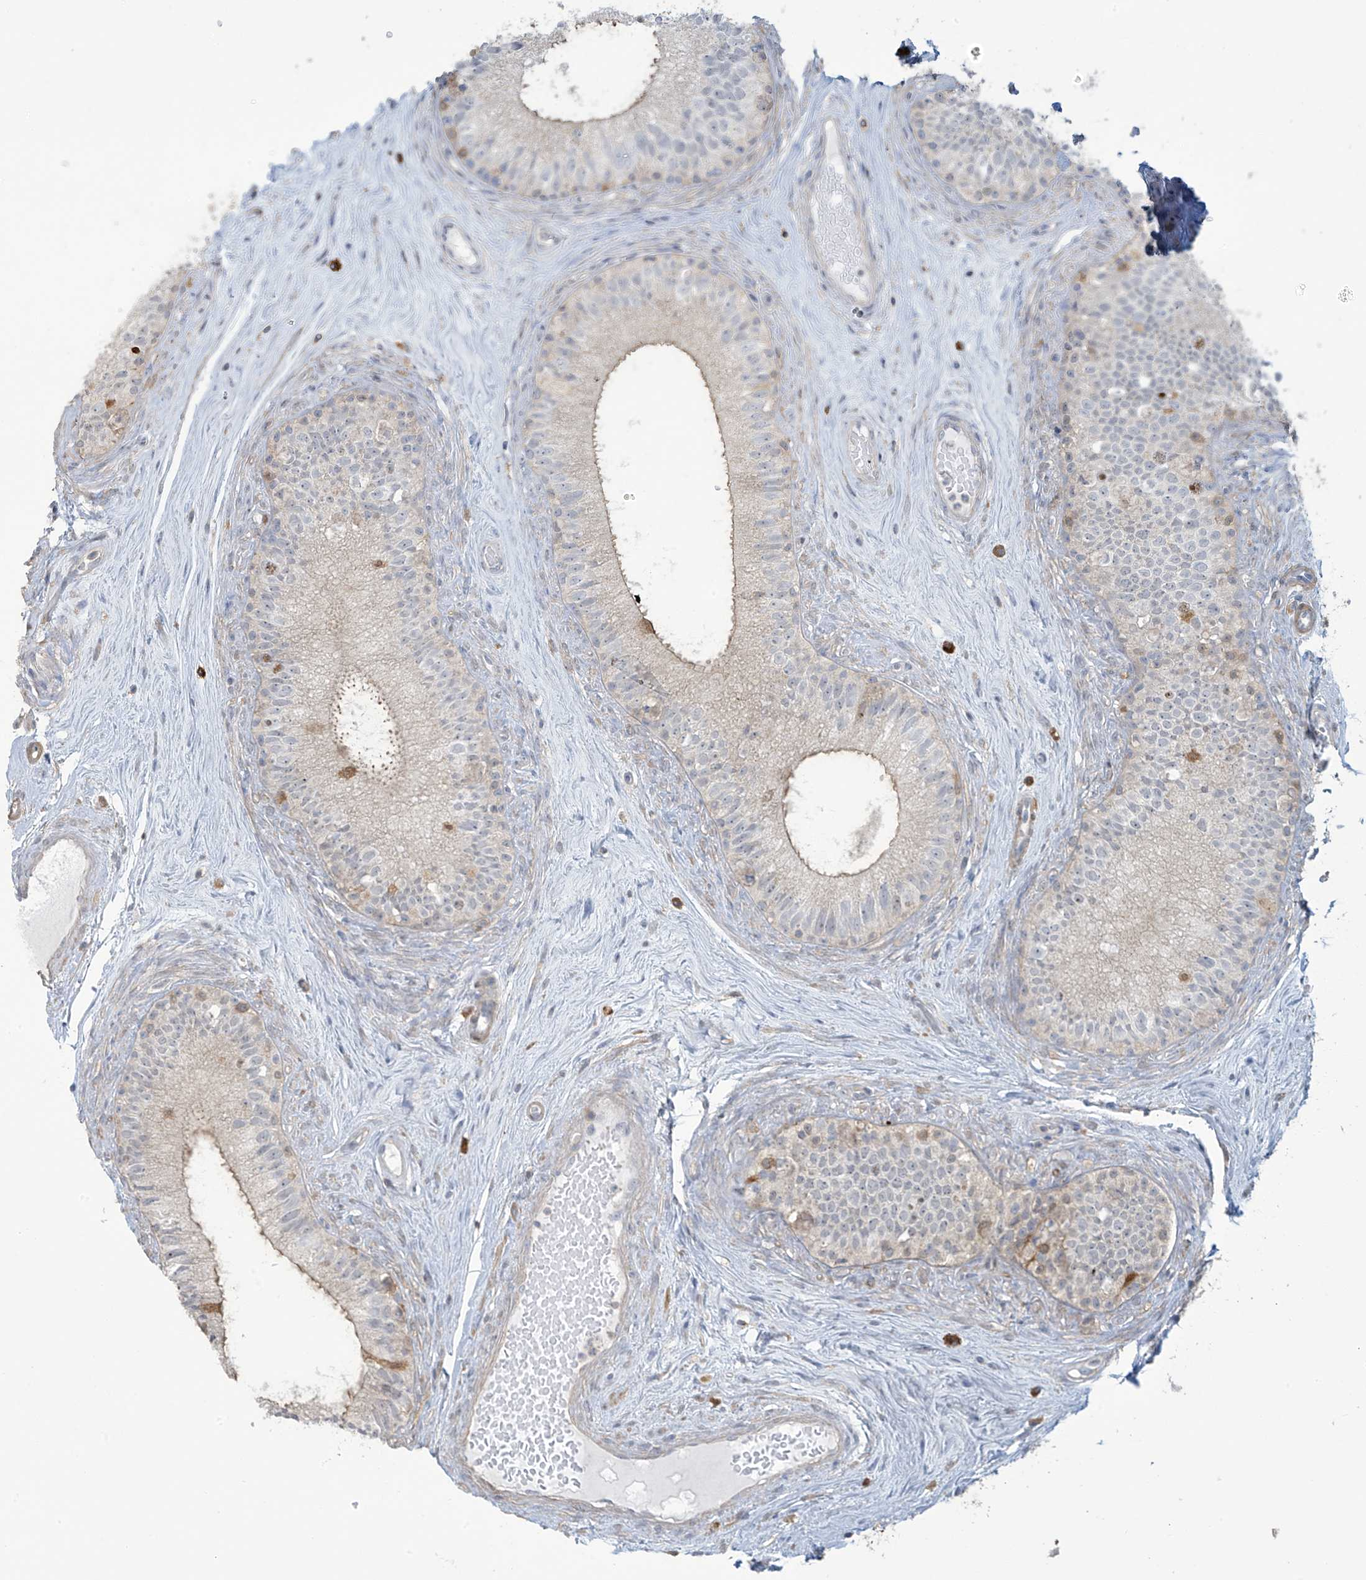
{"staining": {"intensity": "moderate", "quantity": "<25%", "location": "cytoplasmic/membranous"}, "tissue": "epididymis", "cell_type": "Glandular cells", "image_type": "normal", "snomed": [{"axis": "morphology", "description": "Normal tissue, NOS"}, {"axis": "topography", "description": "Epididymis"}], "caption": "Immunohistochemistry (IHC) image of normal epididymis: human epididymis stained using immunohistochemistry displays low levels of moderate protein expression localized specifically in the cytoplasmic/membranous of glandular cells, appearing as a cytoplasmic/membranous brown color.", "gene": "TAGAP", "patient": {"sex": "male", "age": 71}}